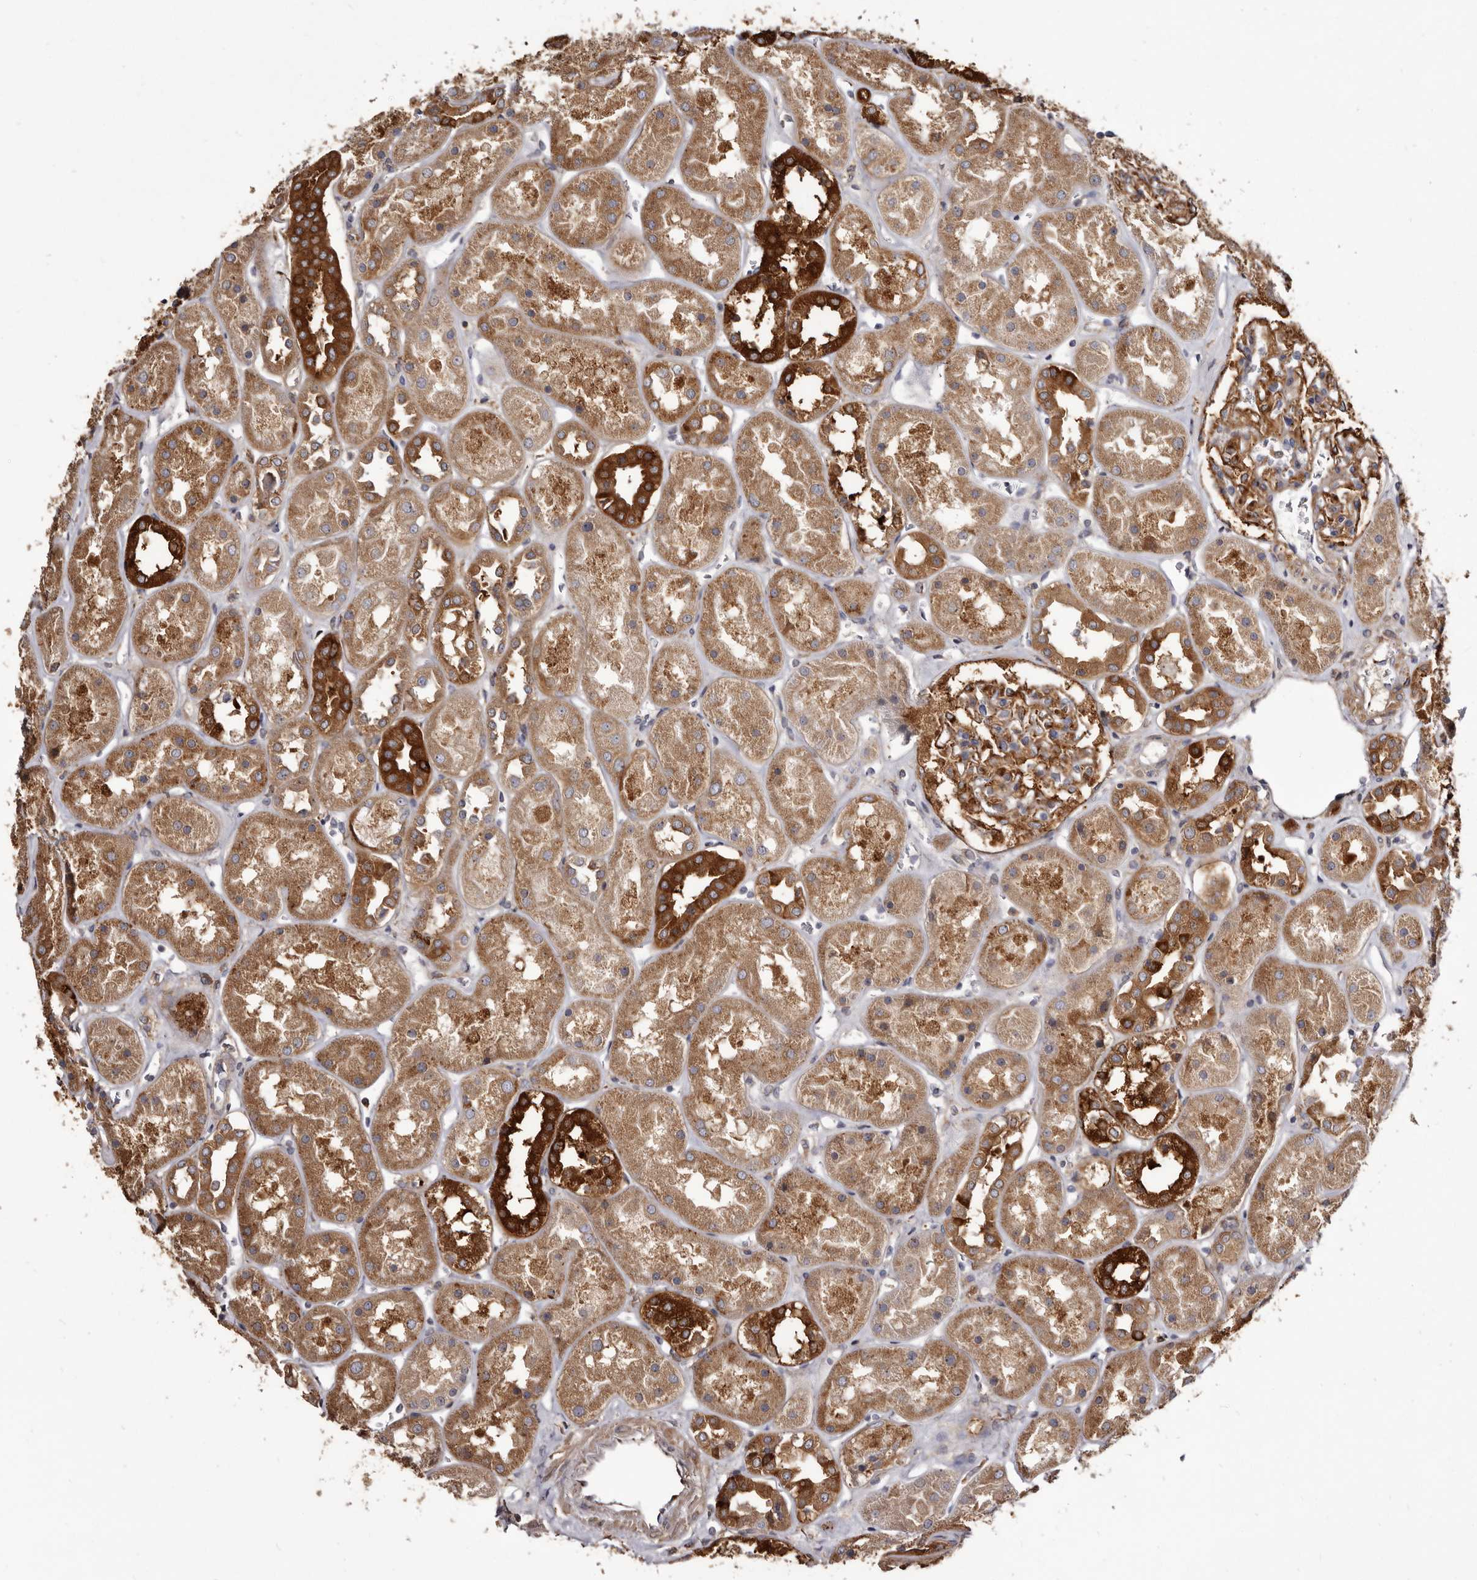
{"staining": {"intensity": "strong", "quantity": ">75%", "location": "cytoplasmic/membranous"}, "tissue": "kidney", "cell_type": "Cells in glomeruli", "image_type": "normal", "snomed": [{"axis": "morphology", "description": "Normal tissue, NOS"}, {"axis": "topography", "description": "Kidney"}], "caption": "Kidney stained with a brown dye shows strong cytoplasmic/membranous positive expression in approximately >75% of cells in glomeruli.", "gene": "TPD52", "patient": {"sex": "male", "age": 70}}